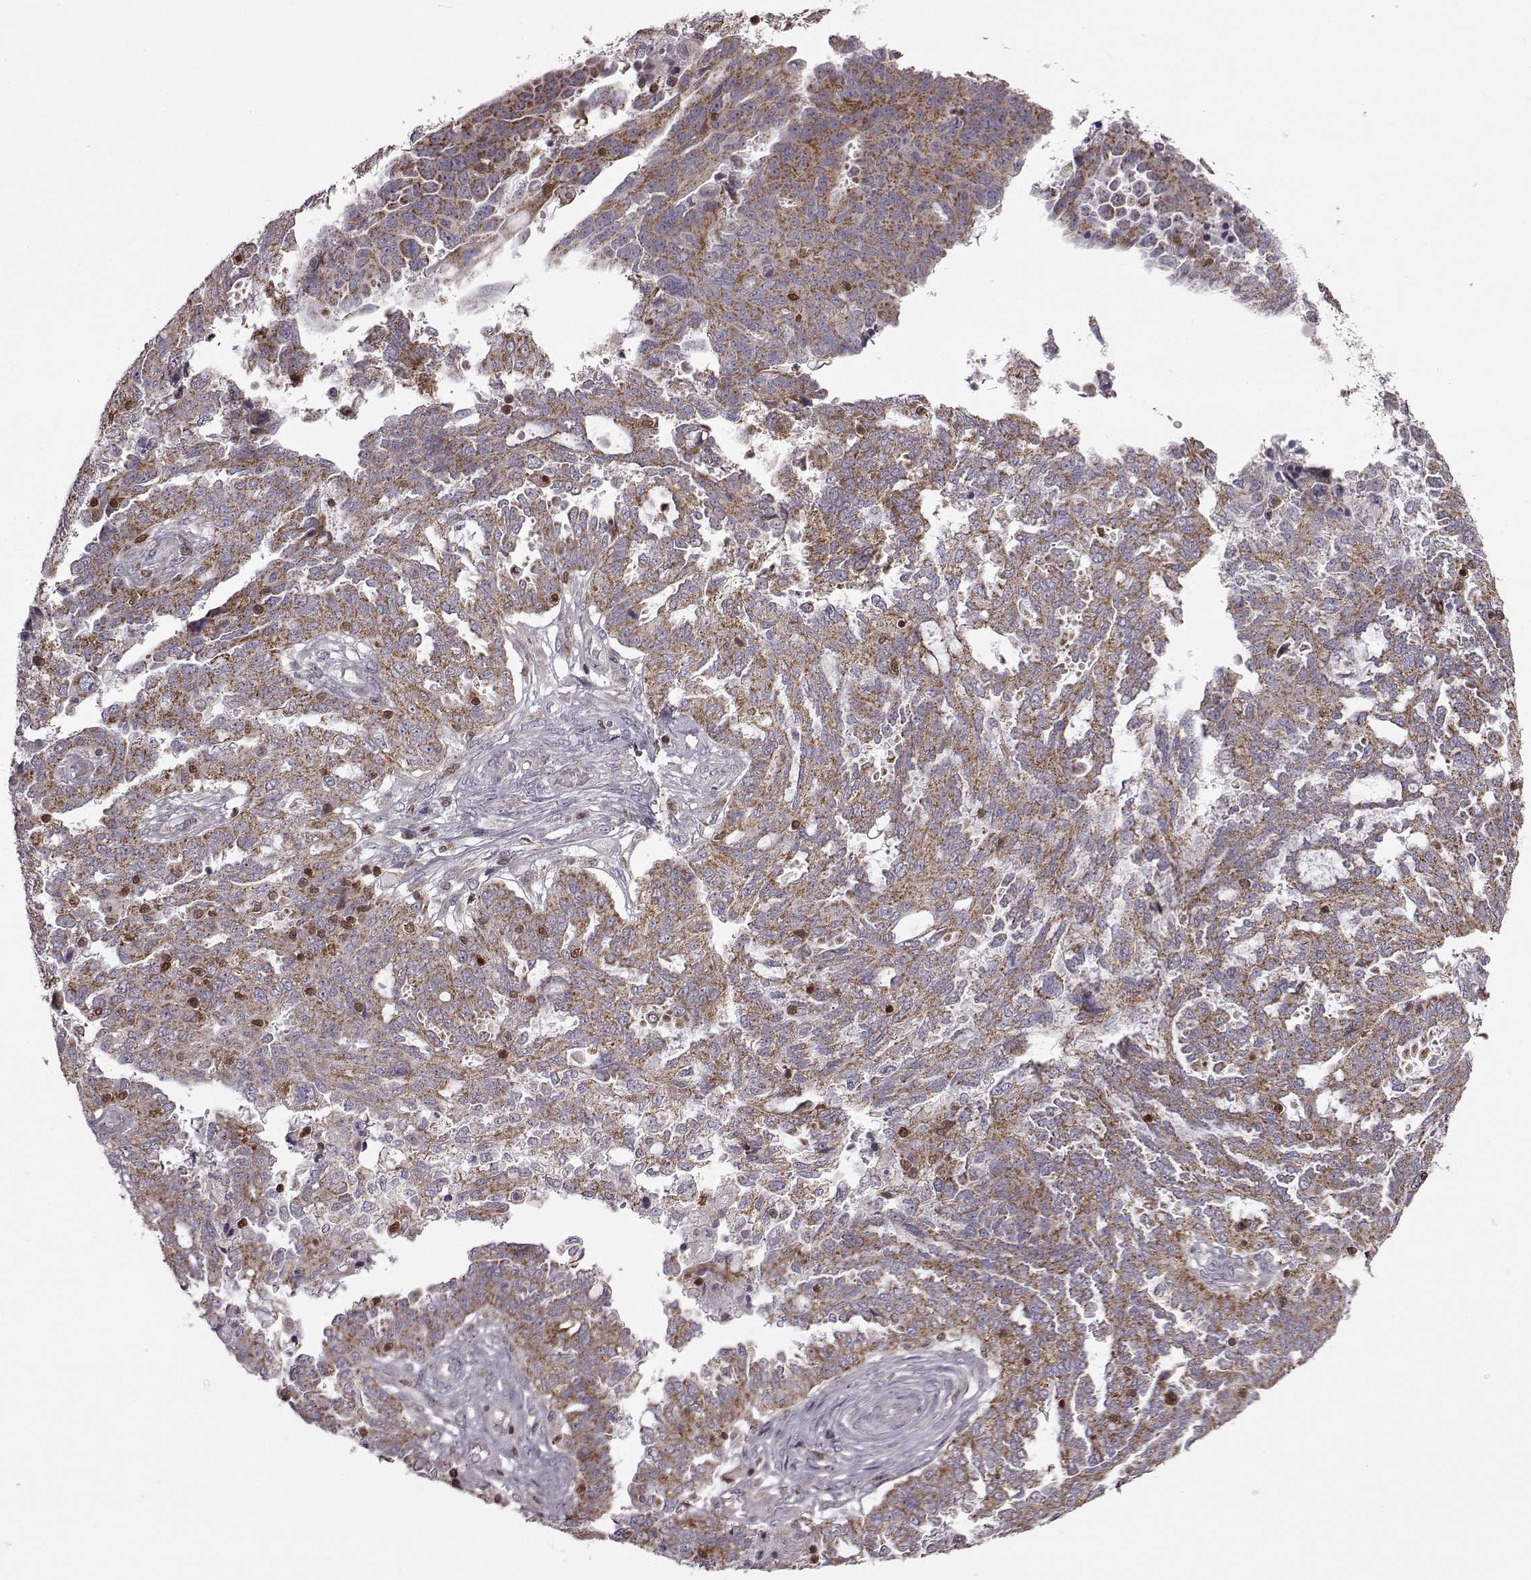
{"staining": {"intensity": "moderate", "quantity": ">75%", "location": "cytoplasmic/membranous"}, "tissue": "ovarian cancer", "cell_type": "Tumor cells", "image_type": "cancer", "snomed": [{"axis": "morphology", "description": "Cystadenocarcinoma, serous, NOS"}, {"axis": "topography", "description": "Ovary"}], "caption": "Ovarian serous cystadenocarcinoma was stained to show a protein in brown. There is medium levels of moderate cytoplasmic/membranous positivity in approximately >75% of tumor cells.", "gene": "DOK2", "patient": {"sex": "female", "age": 67}}